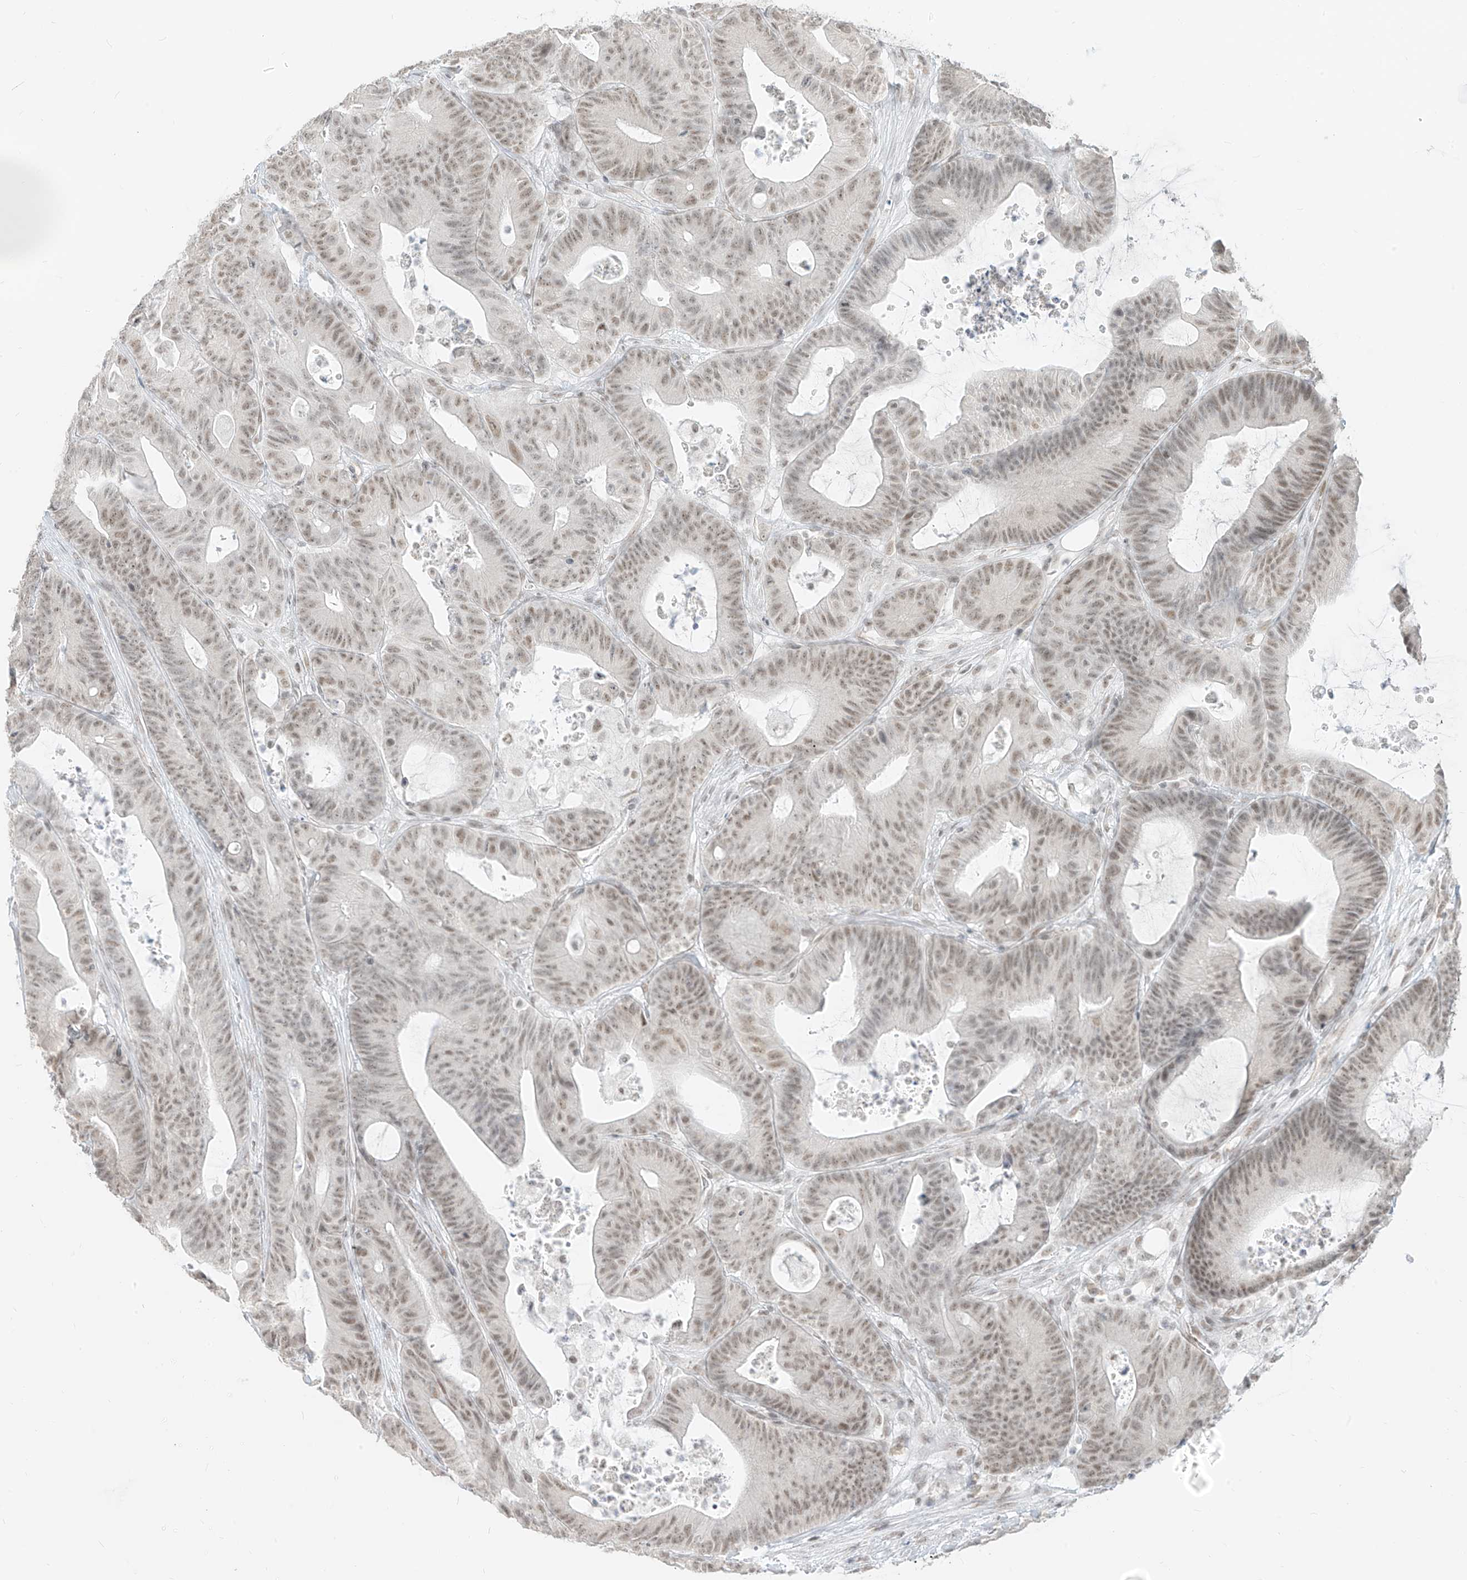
{"staining": {"intensity": "moderate", "quantity": "25%-75%", "location": "nuclear"}, "tissue": "colorectal cancer", "cell_type": "Tumor cells", "image_type": "cancer", "snomed": [{"axis": "morphology", "description": "Adenocarcinoma, NOS"}, {"axis": "topography", "description": "Colon"}], "caption": "Colorectal adenocarcinoma tissue shows moderate nuclear expression in about 25%-75% of tumor cells (IHC, brightfield microscopy, high magnification).", "gene": "SUPT5H", "patient": {"sex": "female", "age": 84}}